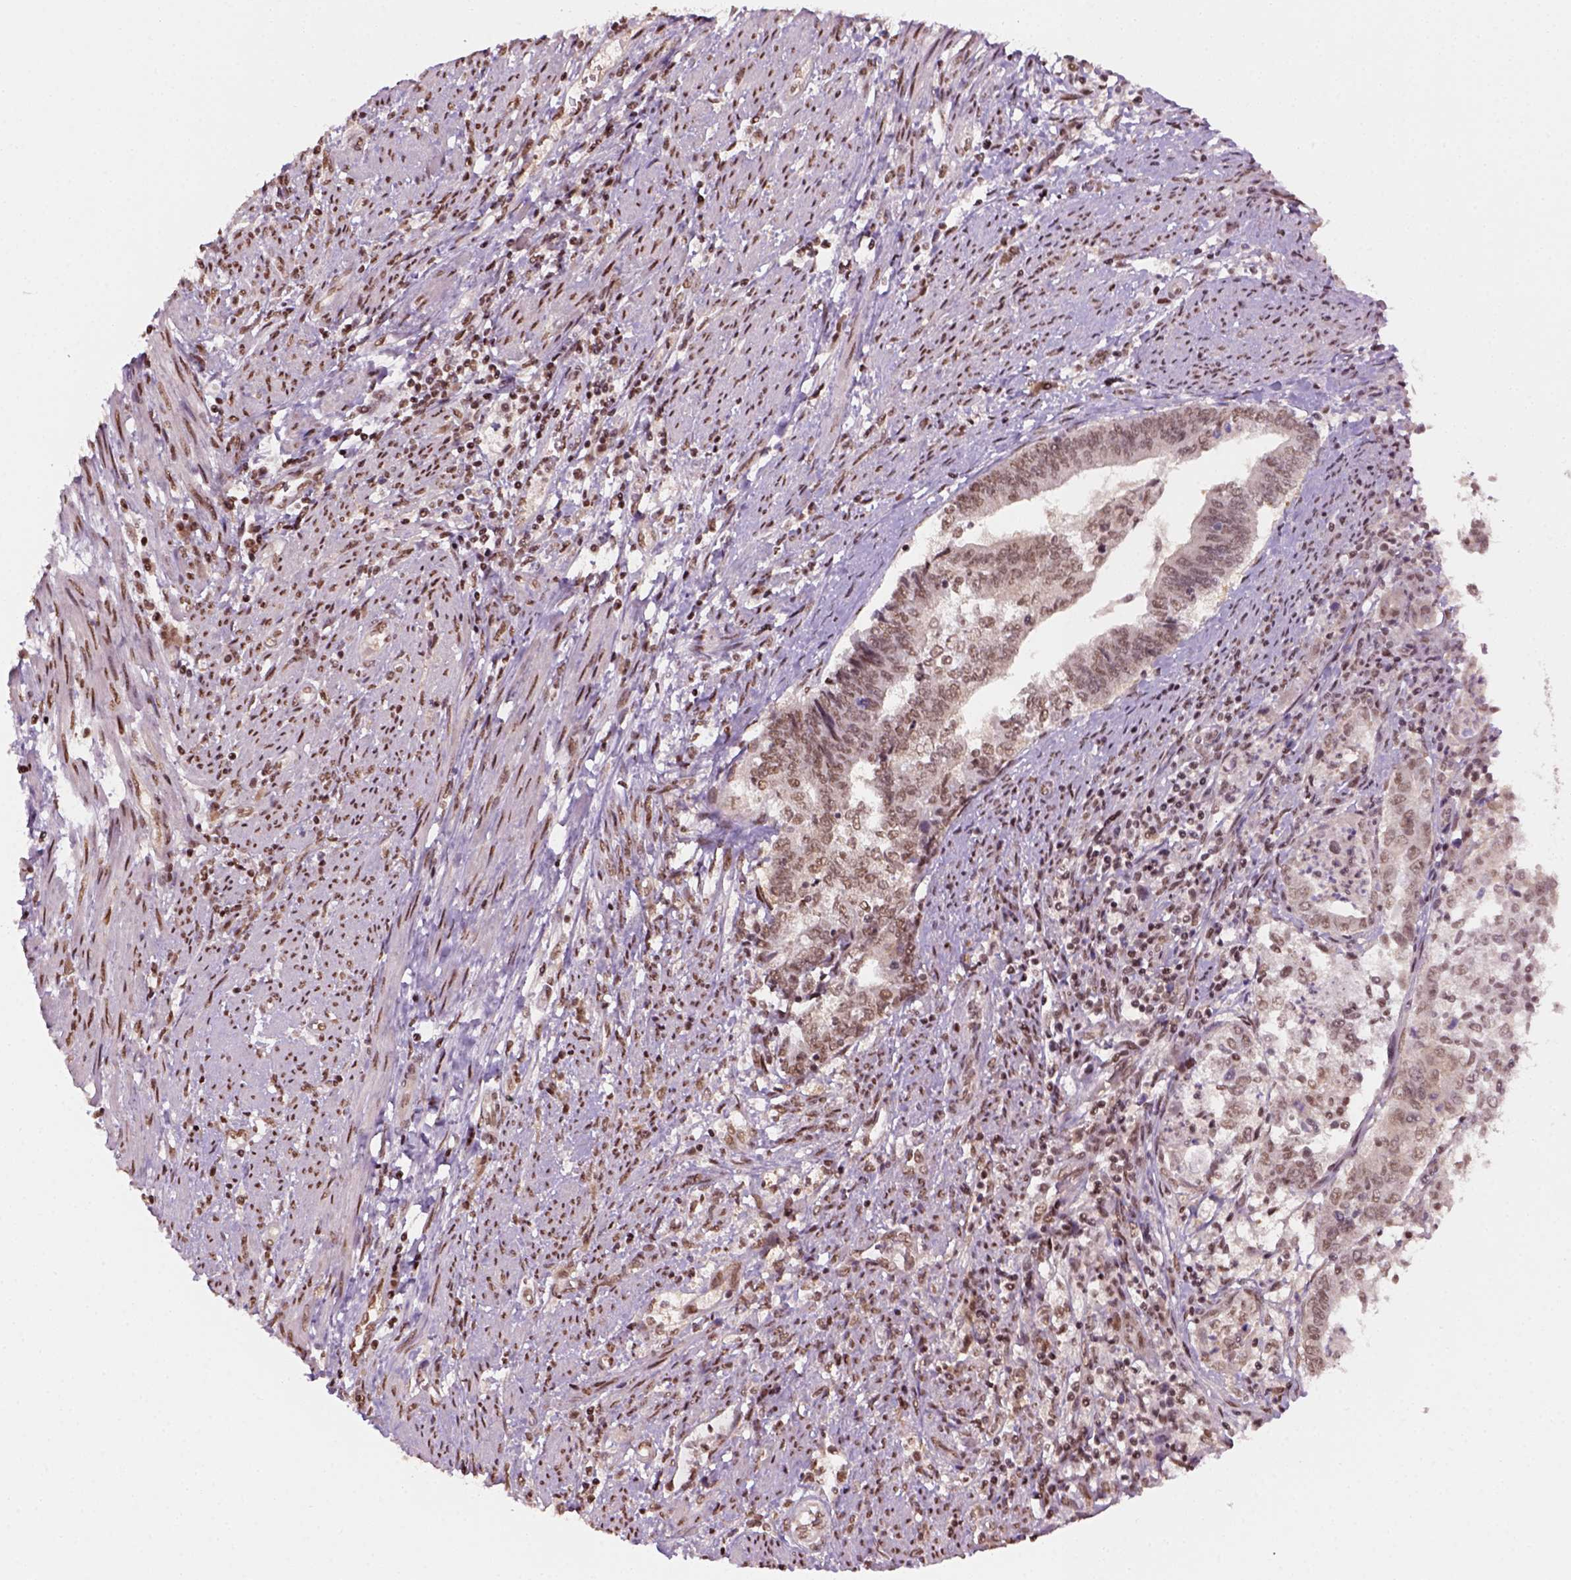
{"staining": {"intensity": "weak", "quantity": ">75%", "location": "nuclear"}, "tissue": "endometrial cancer", "cell_type": "Tumor cells", "image_type": "cancer", "snomed": [{"axis": "morphology", "description": "Adenocarcinoma, NOS"}, {"axis": "topography", "description": "Endometrium"}], "caption": "Protein analysis of endometrial cancer (adenocarcinoma) tissue displays weak nuclear expression in approximately >75% of tumor cells.", "gene": "GOT1", "patient": {"sex": "female", "age": 65}}